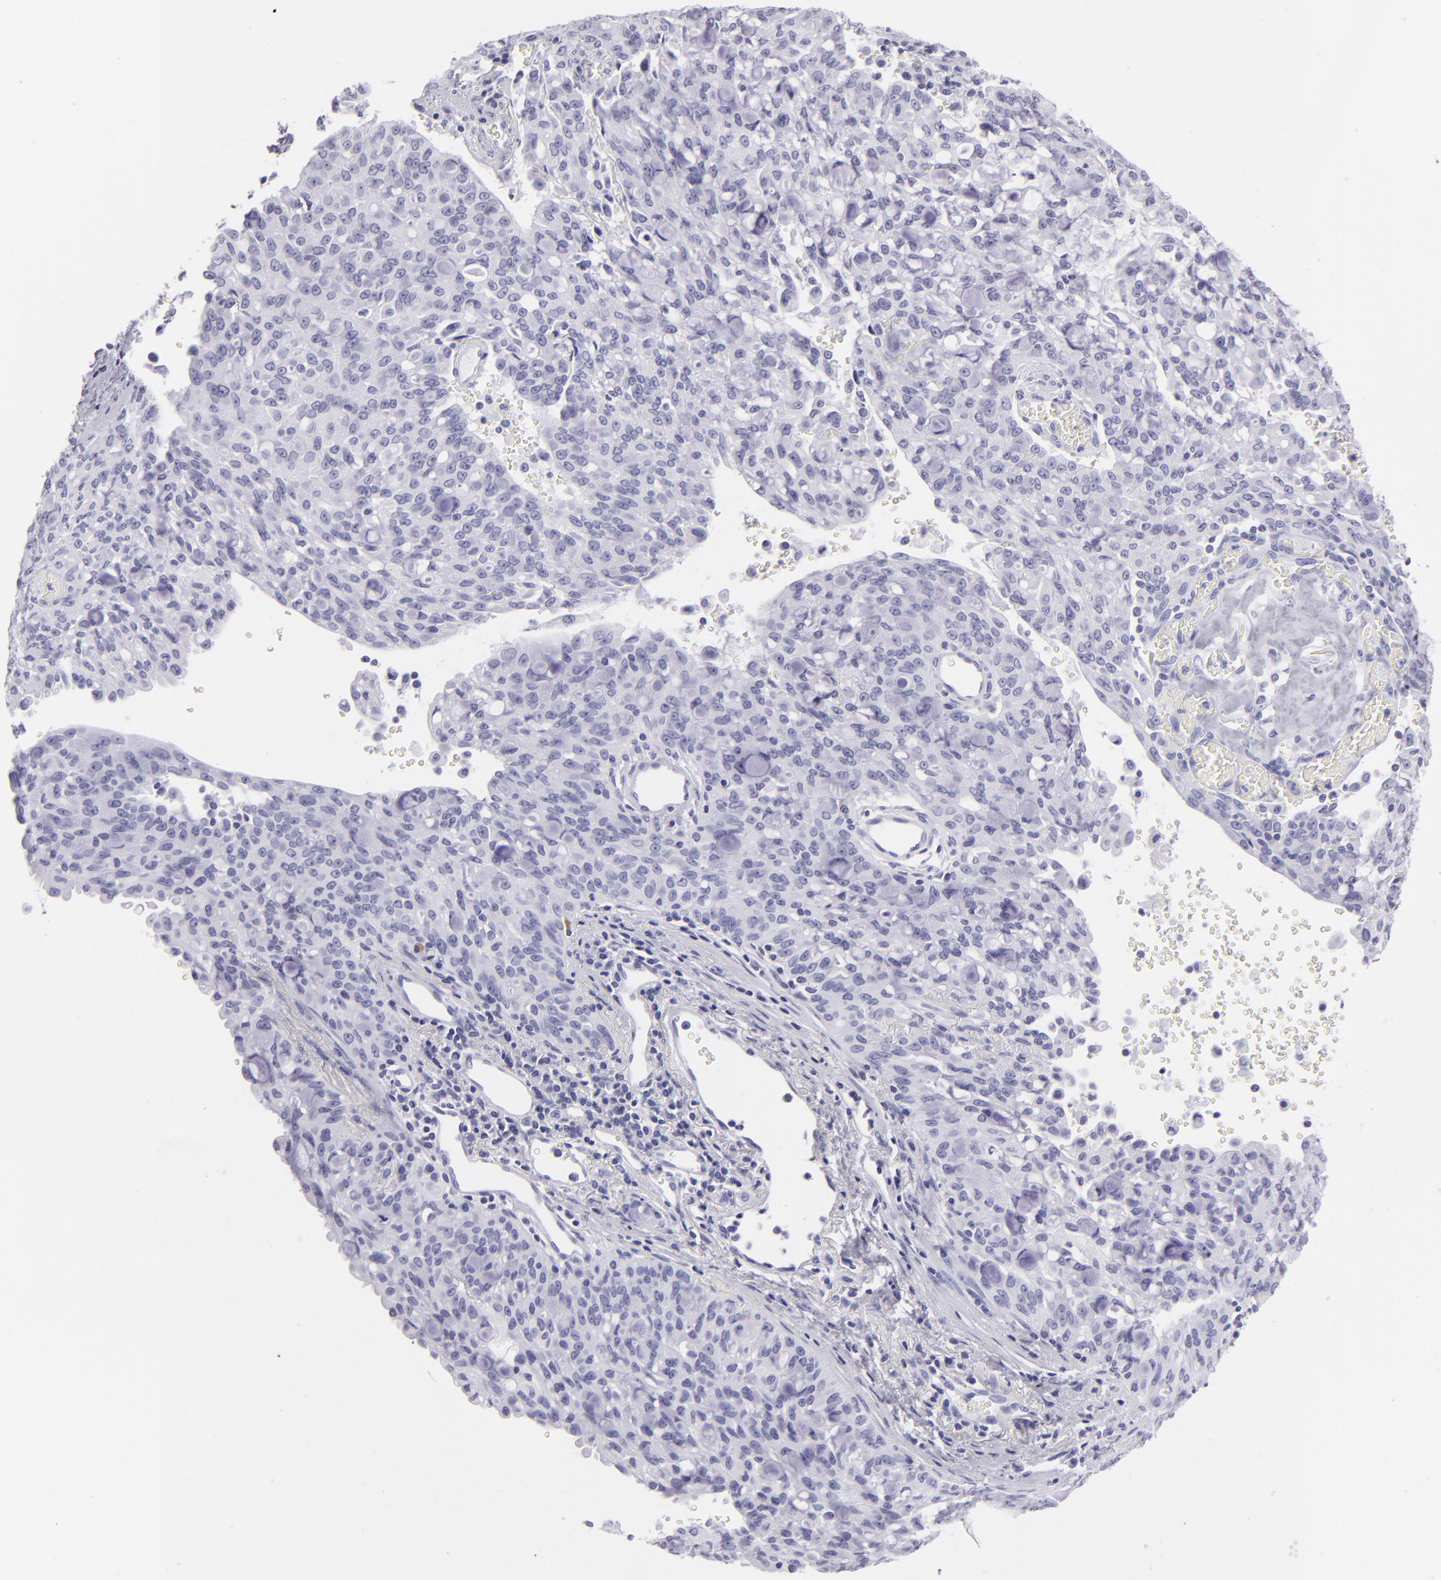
{"staining": {"intensity": "negative", "quantity": "none", "location": "none"}, "tissue": "lung cancer", "cell_type": "Tumor cells", "image_type": "cancer", "snomed": [{"axis": "morphology", "description": "Adenocarcinoma, NOS"}, {"axis": "topography", "description": "Lung"}], "caption": "An image of adenocarcinoma (lung) stained for a protein shows no brown staining in tumor cells. (Brightfield microscopy of DAB (3,3'-diaminobenzidine) IHC at high magnification).", "gene": "FLG", "patient": {"sex": "female", "age": 44}}